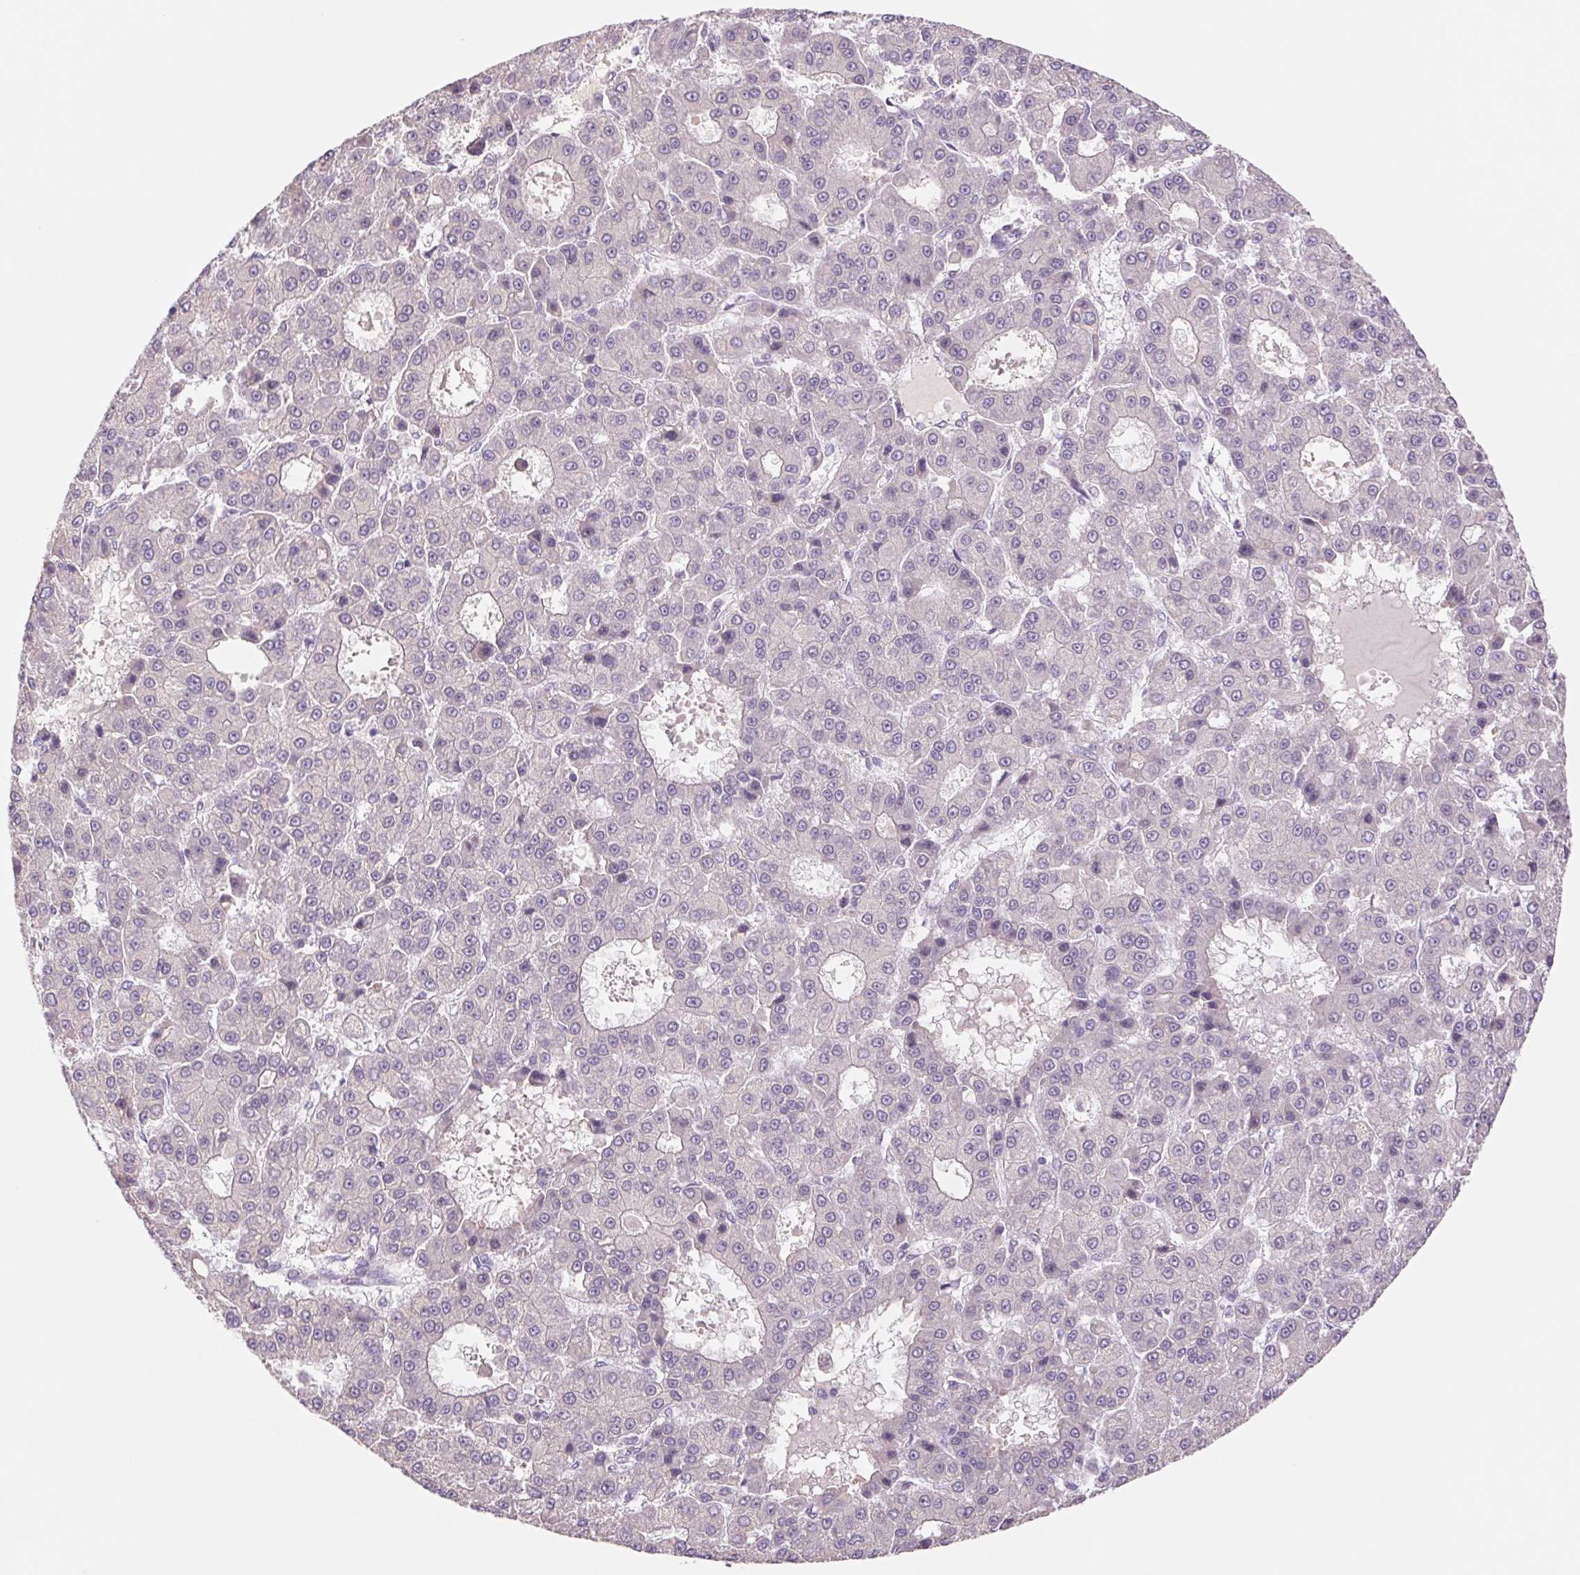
{"staining": {"intensity": "negative", "quantity": "none", "location": "none"}, "tissue": "liver cancer", "cell_type": "Tumor cells", "image_type": "cancer", "snomed": [{"axis": "morphology", "description": "Carcinoma, Hepatocellular, NOS"}, {"axis": "topography", "description": "Liver"}], "caption": "The photomicrograph demonstrates no significant staining in tumor cells of liver hepatocellular carcinoma.", "gene": "KRT1", "patient": {"sex": "male", "age": 70}}